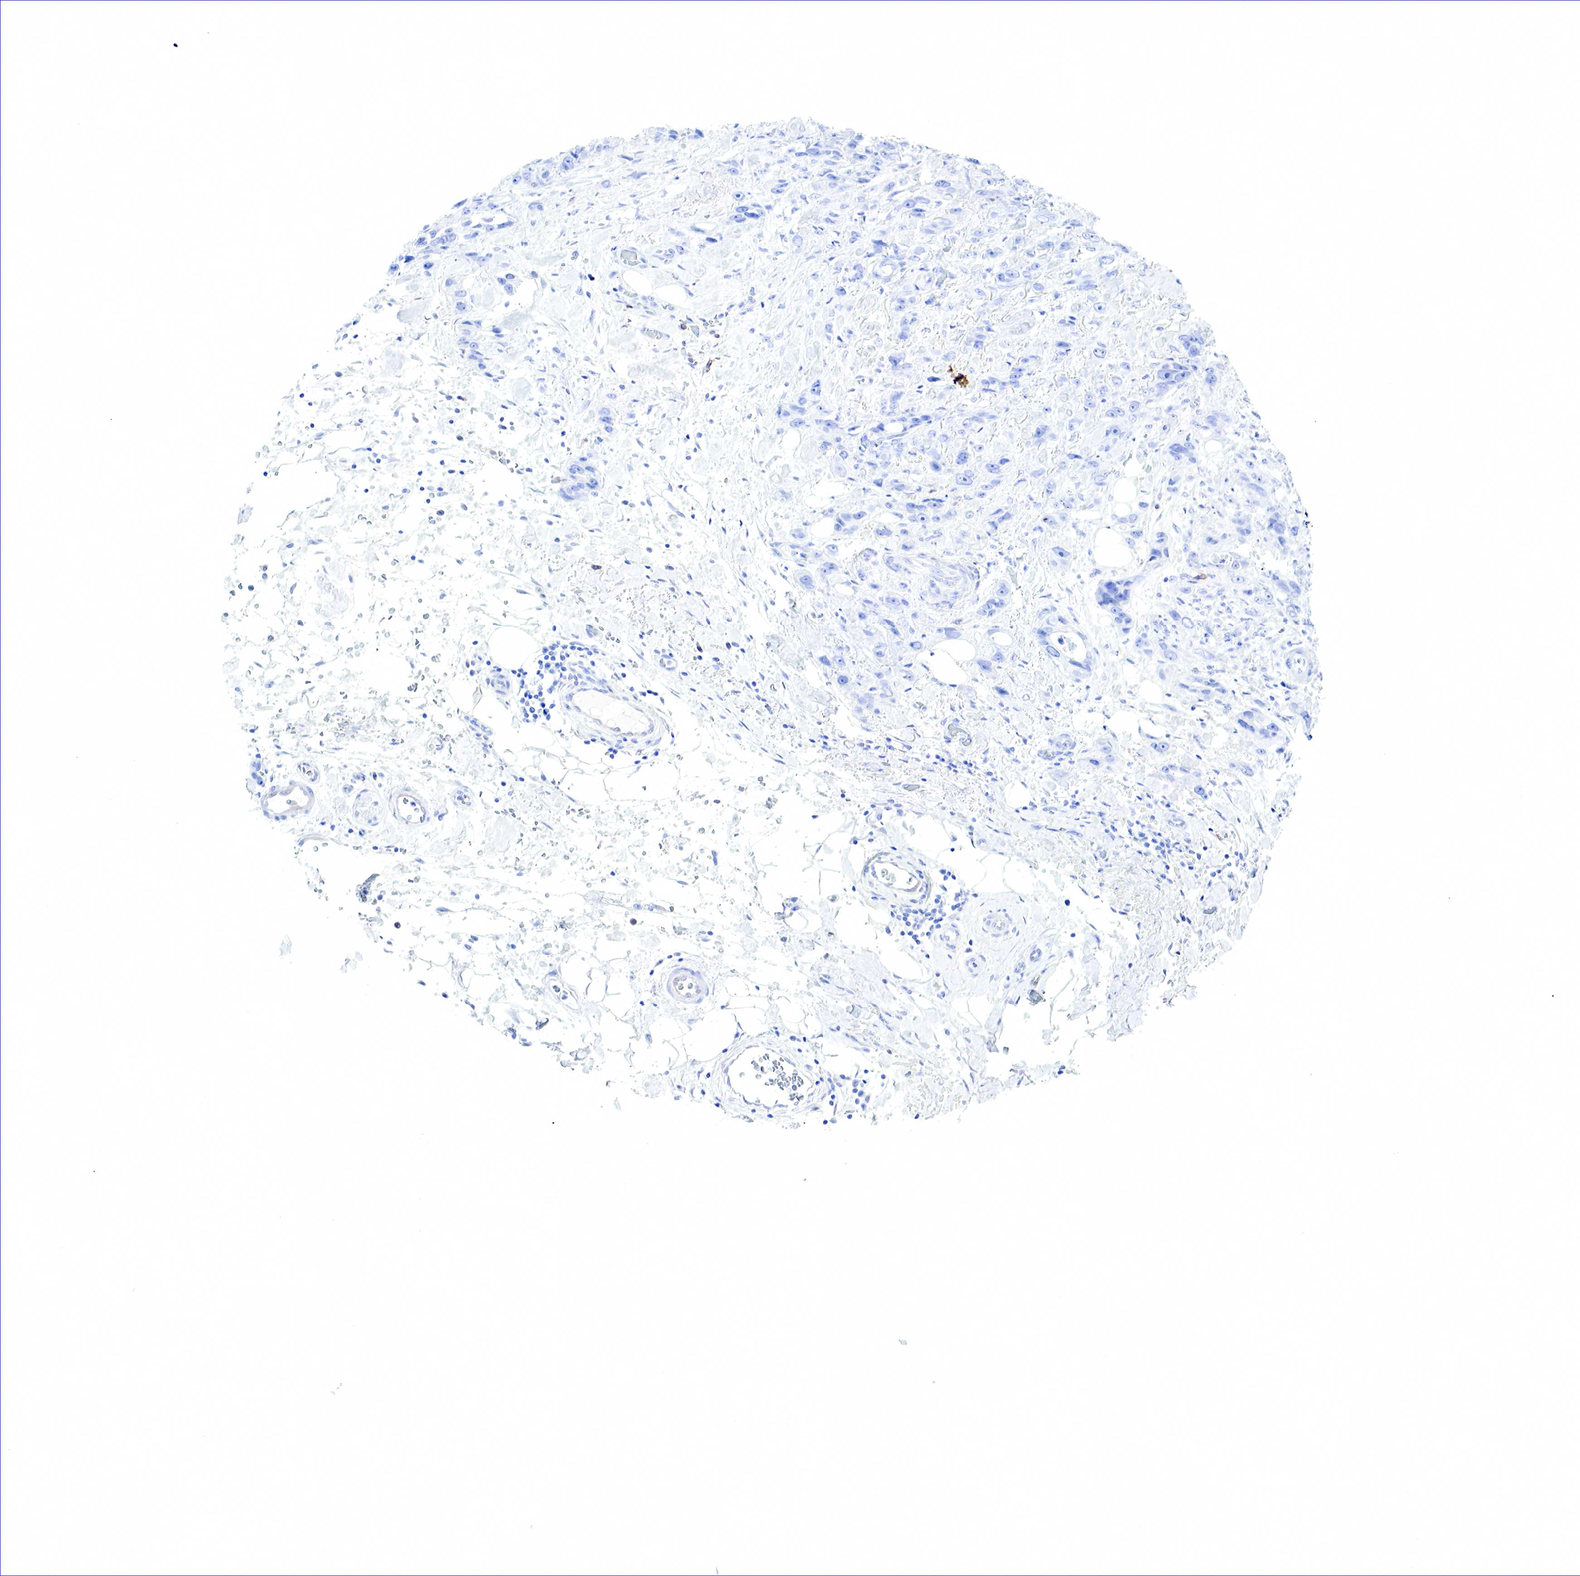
{"staining": {"intensity": "negative", "quantity": "none", "location": "none"}, "tissue": "stomach cancer", "cell_type": "Tumor cells", "image_type": "cancer", "snomed": [{"axis": "morphology", "description": "Adenocarcinoma, NOS"}, {"axis": "topography", "description": "Stomach, upper"}], "caption": "Tumor cells show no significant protein expression in stomach cancer.", "gene": "TNFRSF8", "patient": {"sex": "male", "age": 47}}